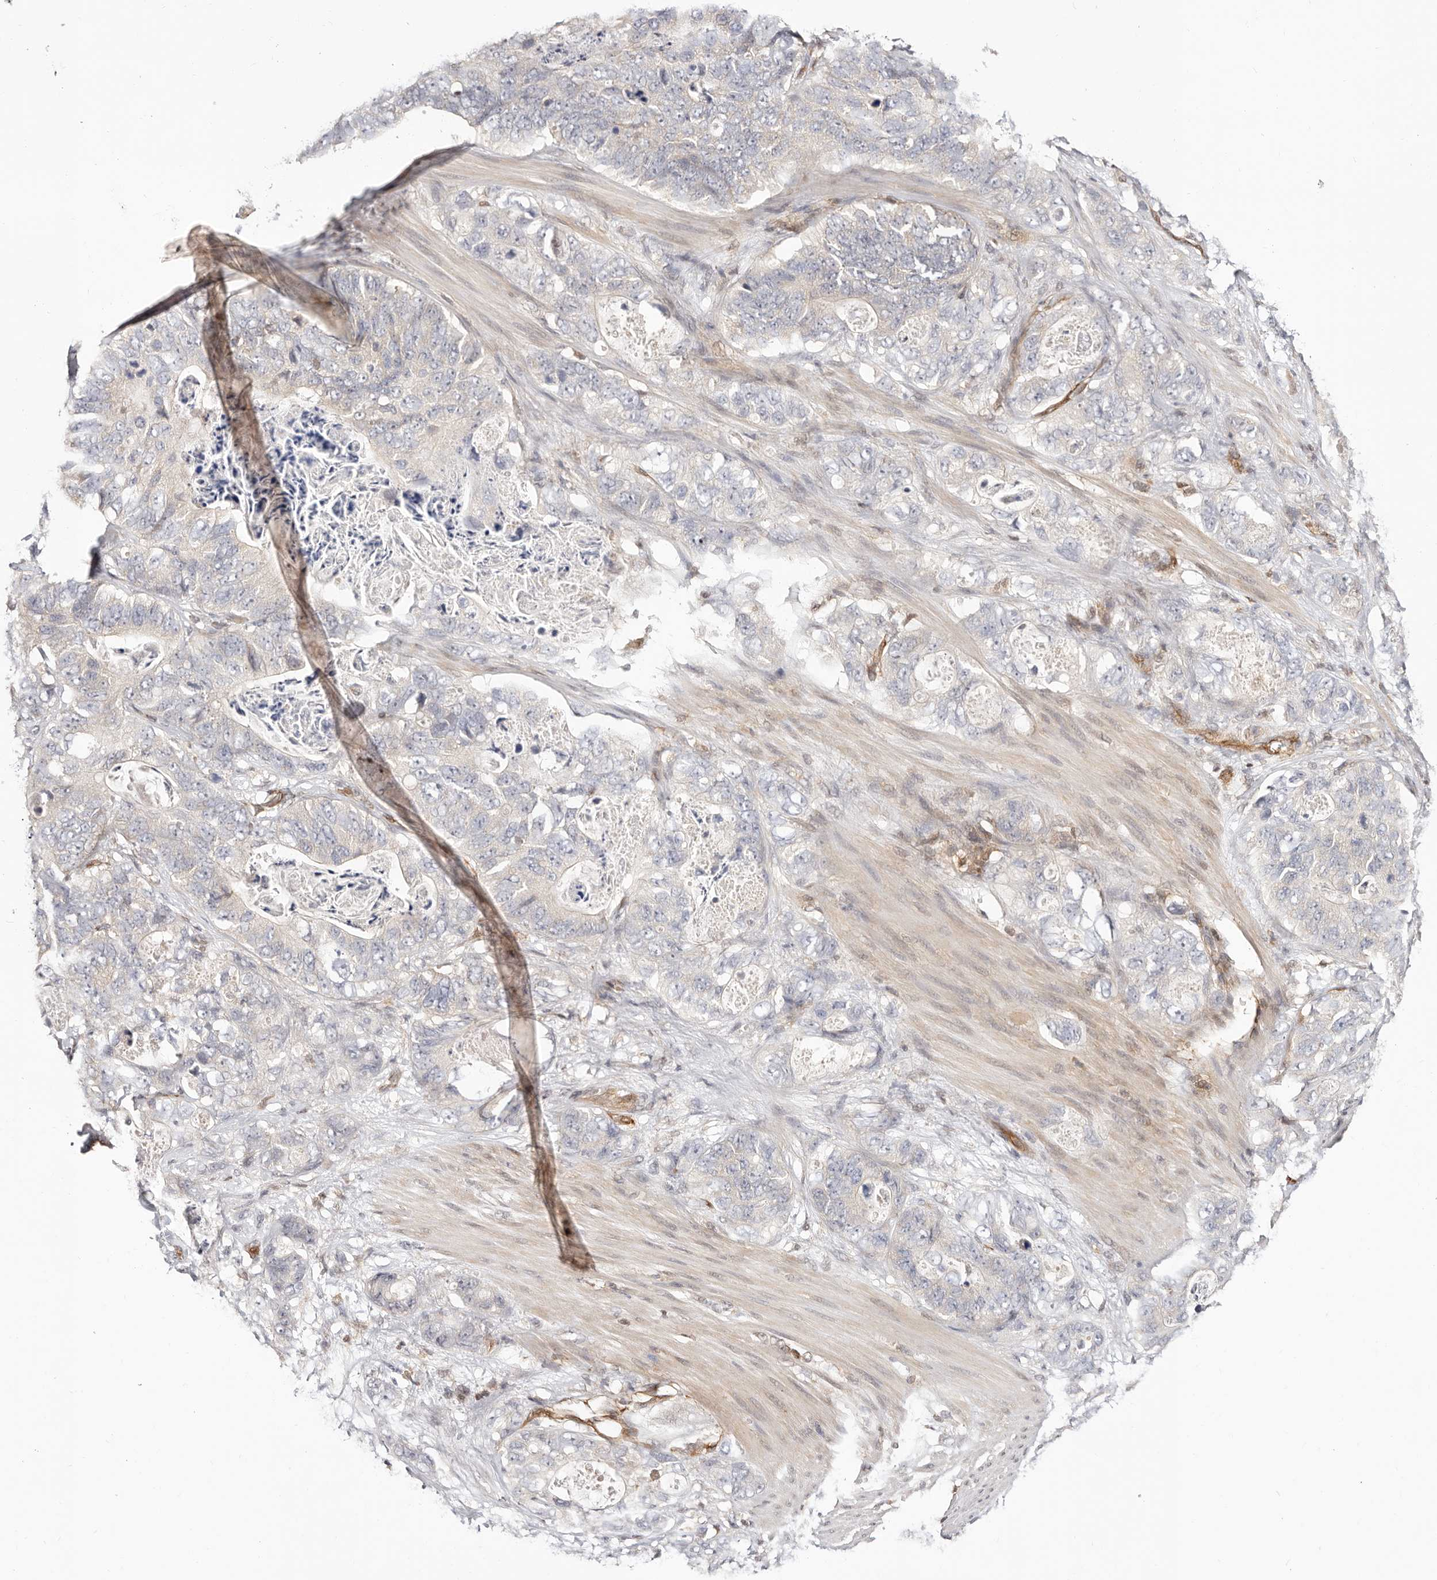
{"staining": {"intensity": "negative", "quantity": "none", "location": "none"}, "tissue": "stomach cancer", "cell_type": "Tumor cells", "image_type": "cancer", "snomed": [{"axis": "morphology", "description": "Normal tissue, NOS"}, {"axis": "morphology", "description": "Adenocarcinoma, NOS"}, {"axis": "topography", "description": "Stomach"}], "caption": "The immunohistochemistry micrograph has no significant positivity in tumor cells of stomach cancer (adenocarcinoma) tissue.", "gene": "STAT5A", "patient": {"sex": "female", "age": 89}}